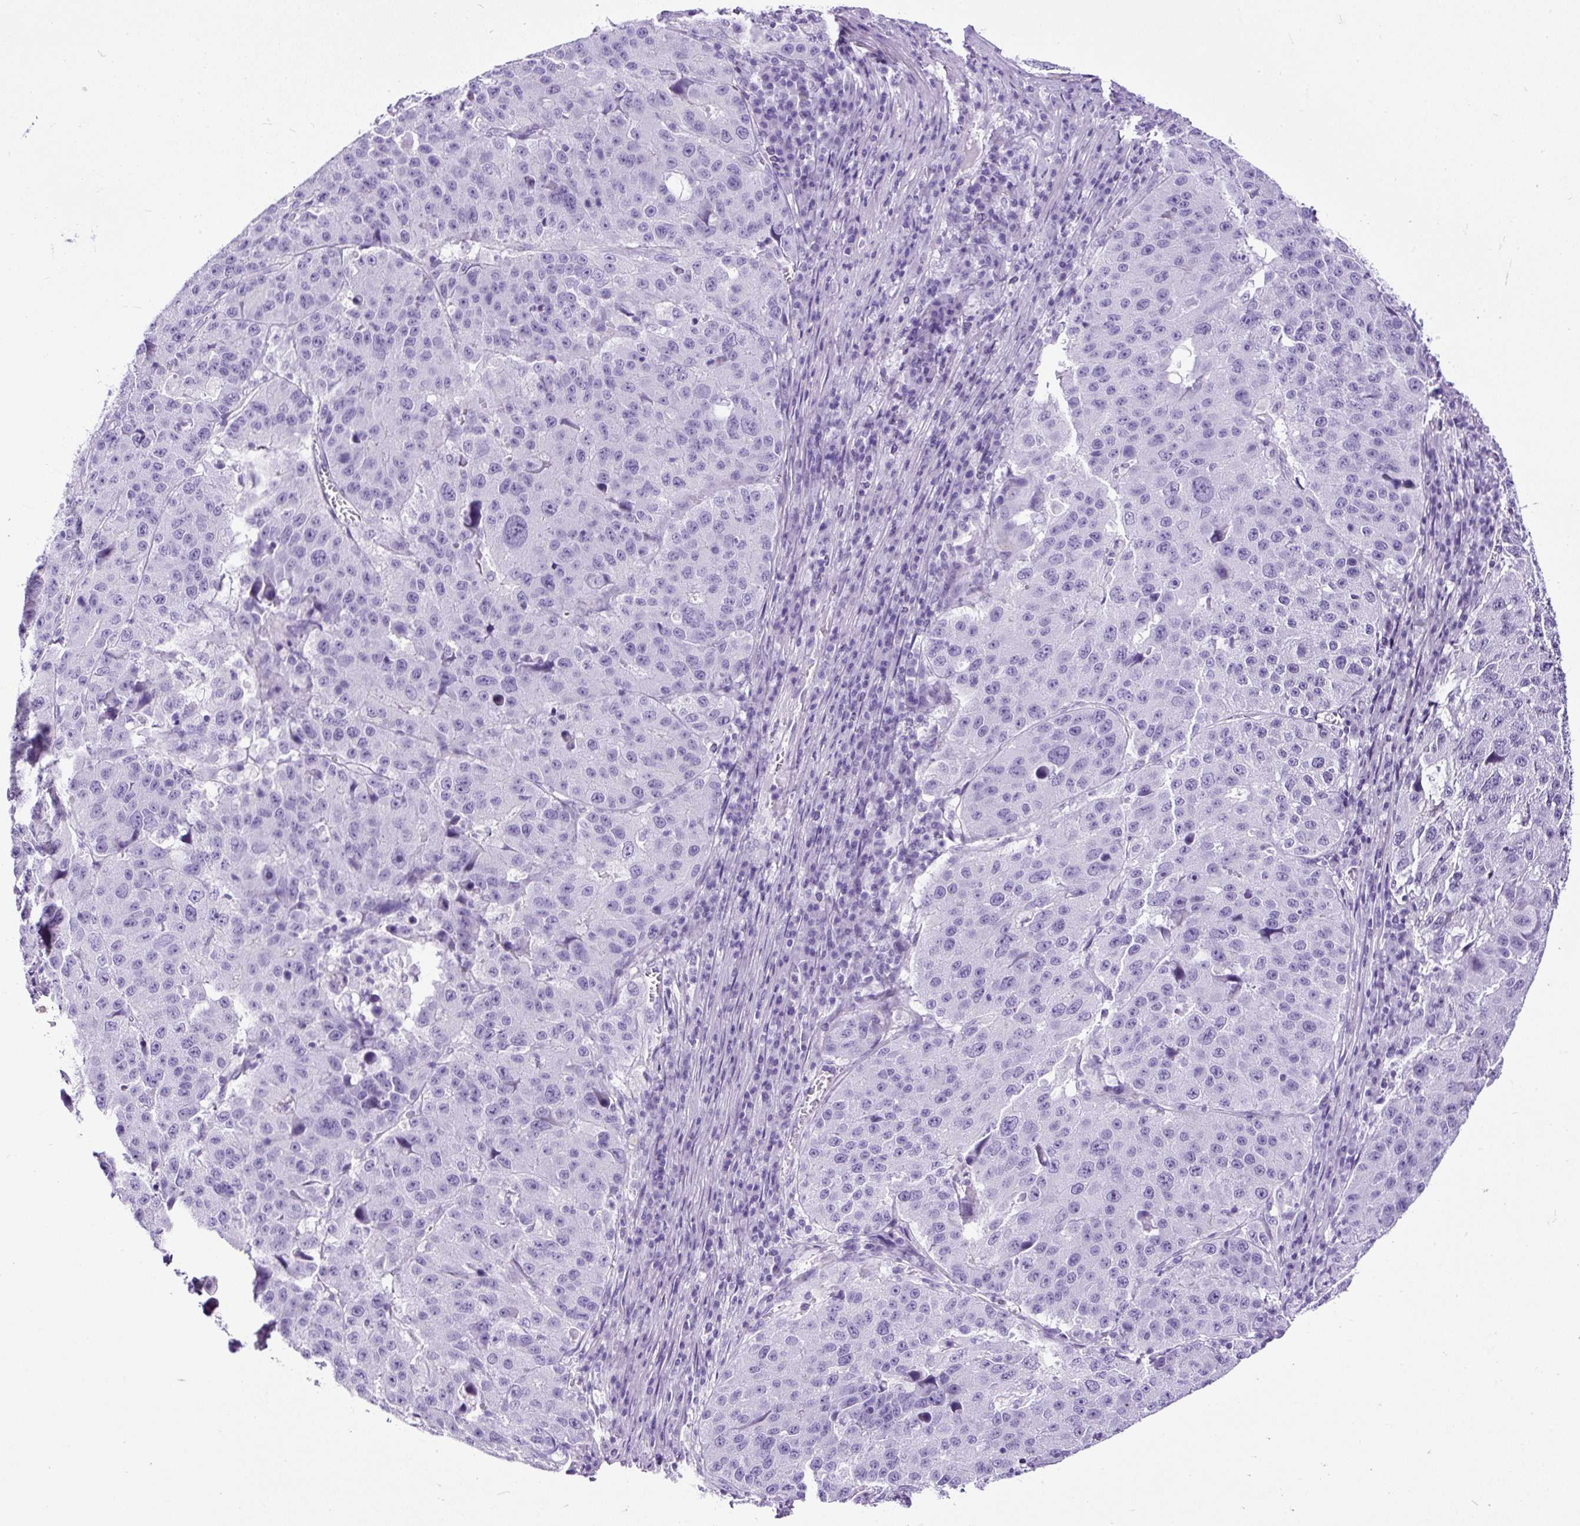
{"staining": {"intensity": "negative", "quantity": "none", "location": "none"}, "tissue": "stomach cancer", "cell_type": "Tumor cells", "image_type": "cancer", "snomed": [{"axis": "morphology", "description": "Adenocarcinoma, NOS"}, {"axis": "topography", "description": "Stomach"}], "caption": "Human stomach cancer (adenocarcinoma) stained for a protein using immunohistochemistry exhibits no positivity in tumor cells.", "gene": "PDIA2", "patient": {"sex": "male", "age": 71}}